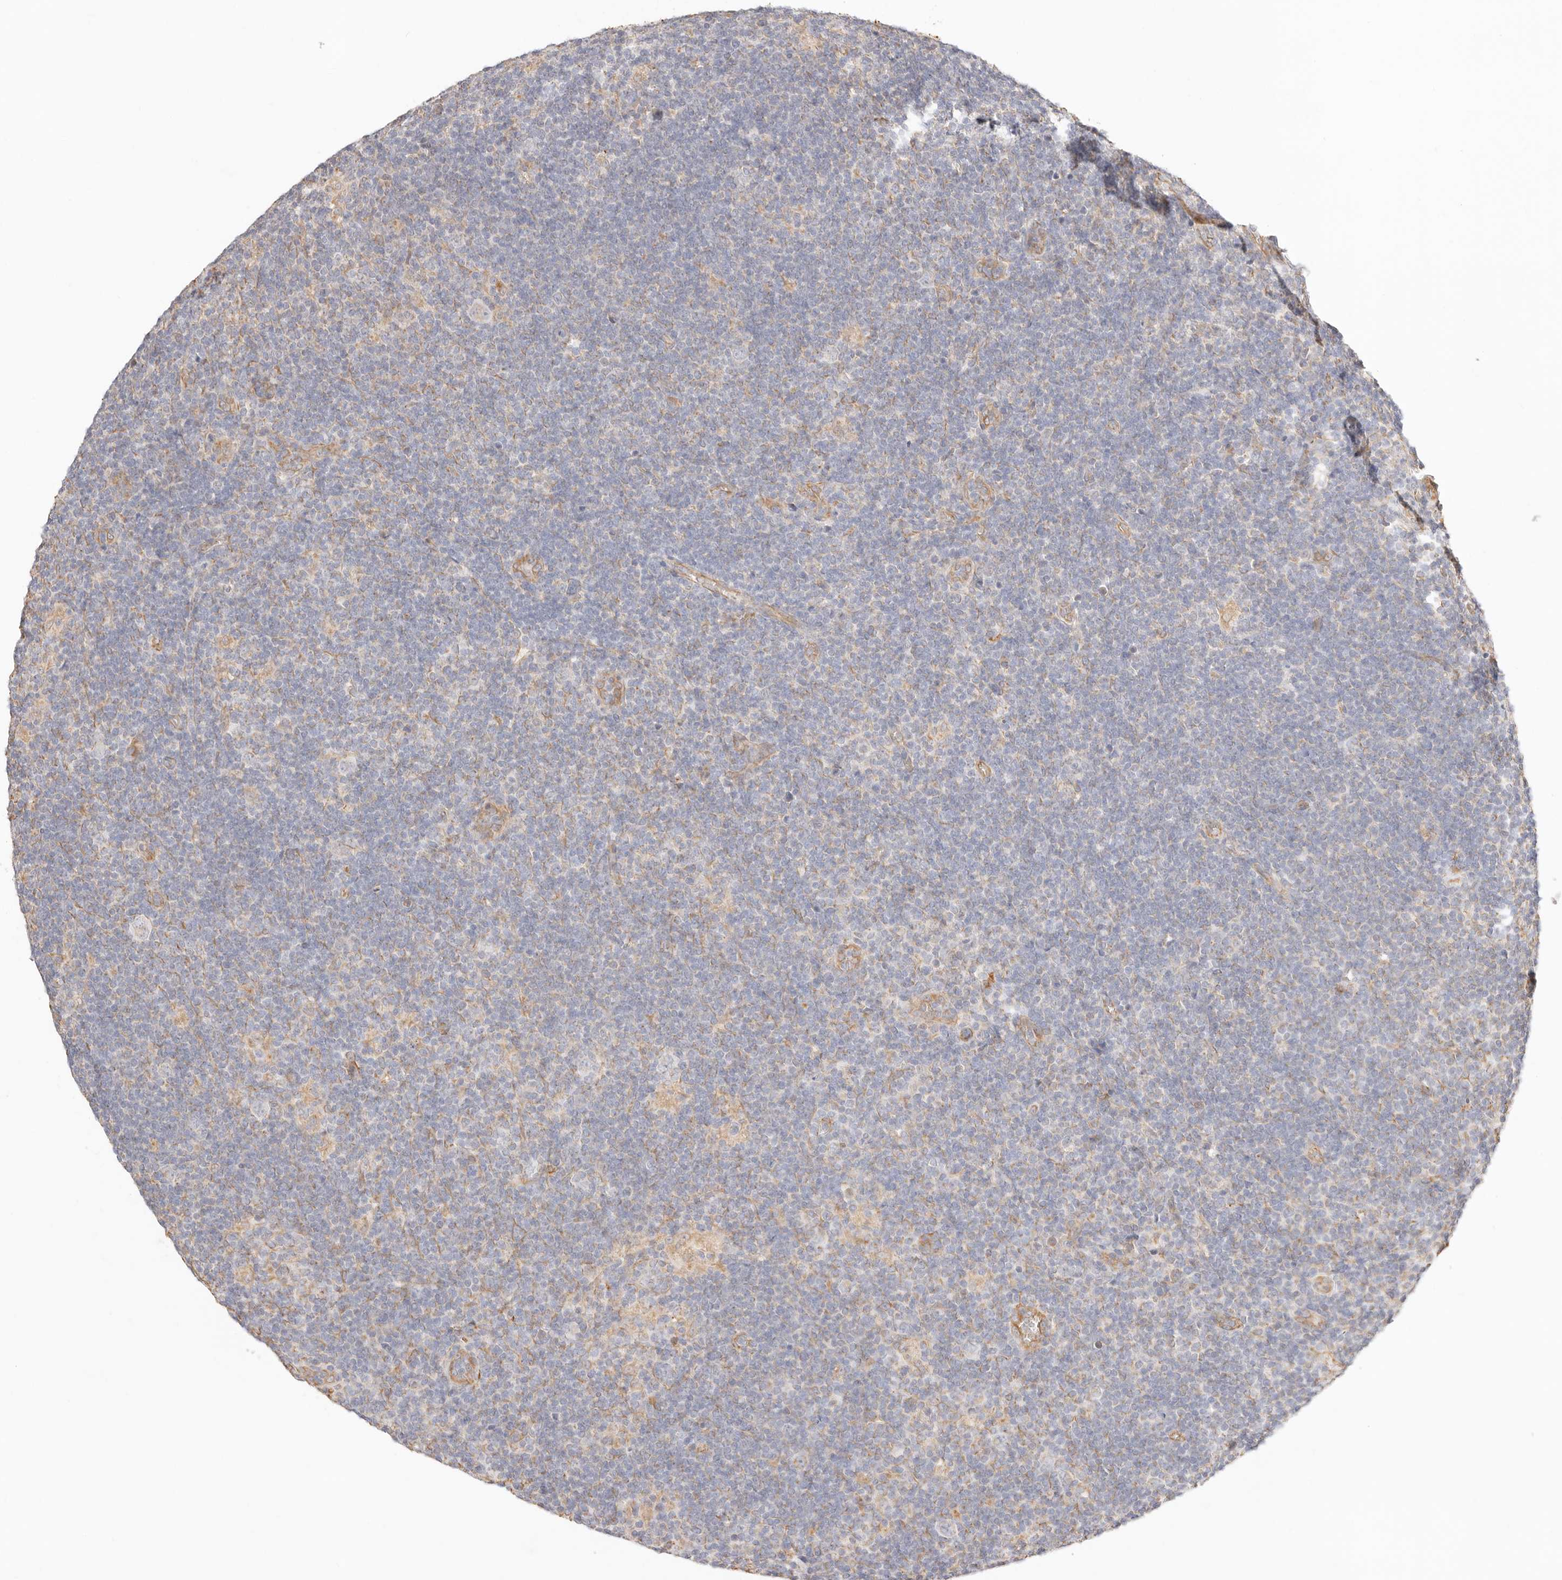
{"staining": {"intensity": "weak", "quantity": "<25%", "location": "cytoplasmic/membranous"}, "tissue": "lymphoma", "cell_type": "Tumor cells", "image_type": "cancer", "snomed": [{"axis": "morphology", "description": "Hodgkin's disease, NOS"}, {"axis": "topography", "description": "Lymph node"}], "caption": "Immunohistochemistry (IHC) histopathology image of neoplastic tissue: human lymphoma stained with DAB displays no significant protein positivity in tumor cells.", "gene": "ZC3H11A", "patient": {"sex": "female", "age": 57}}